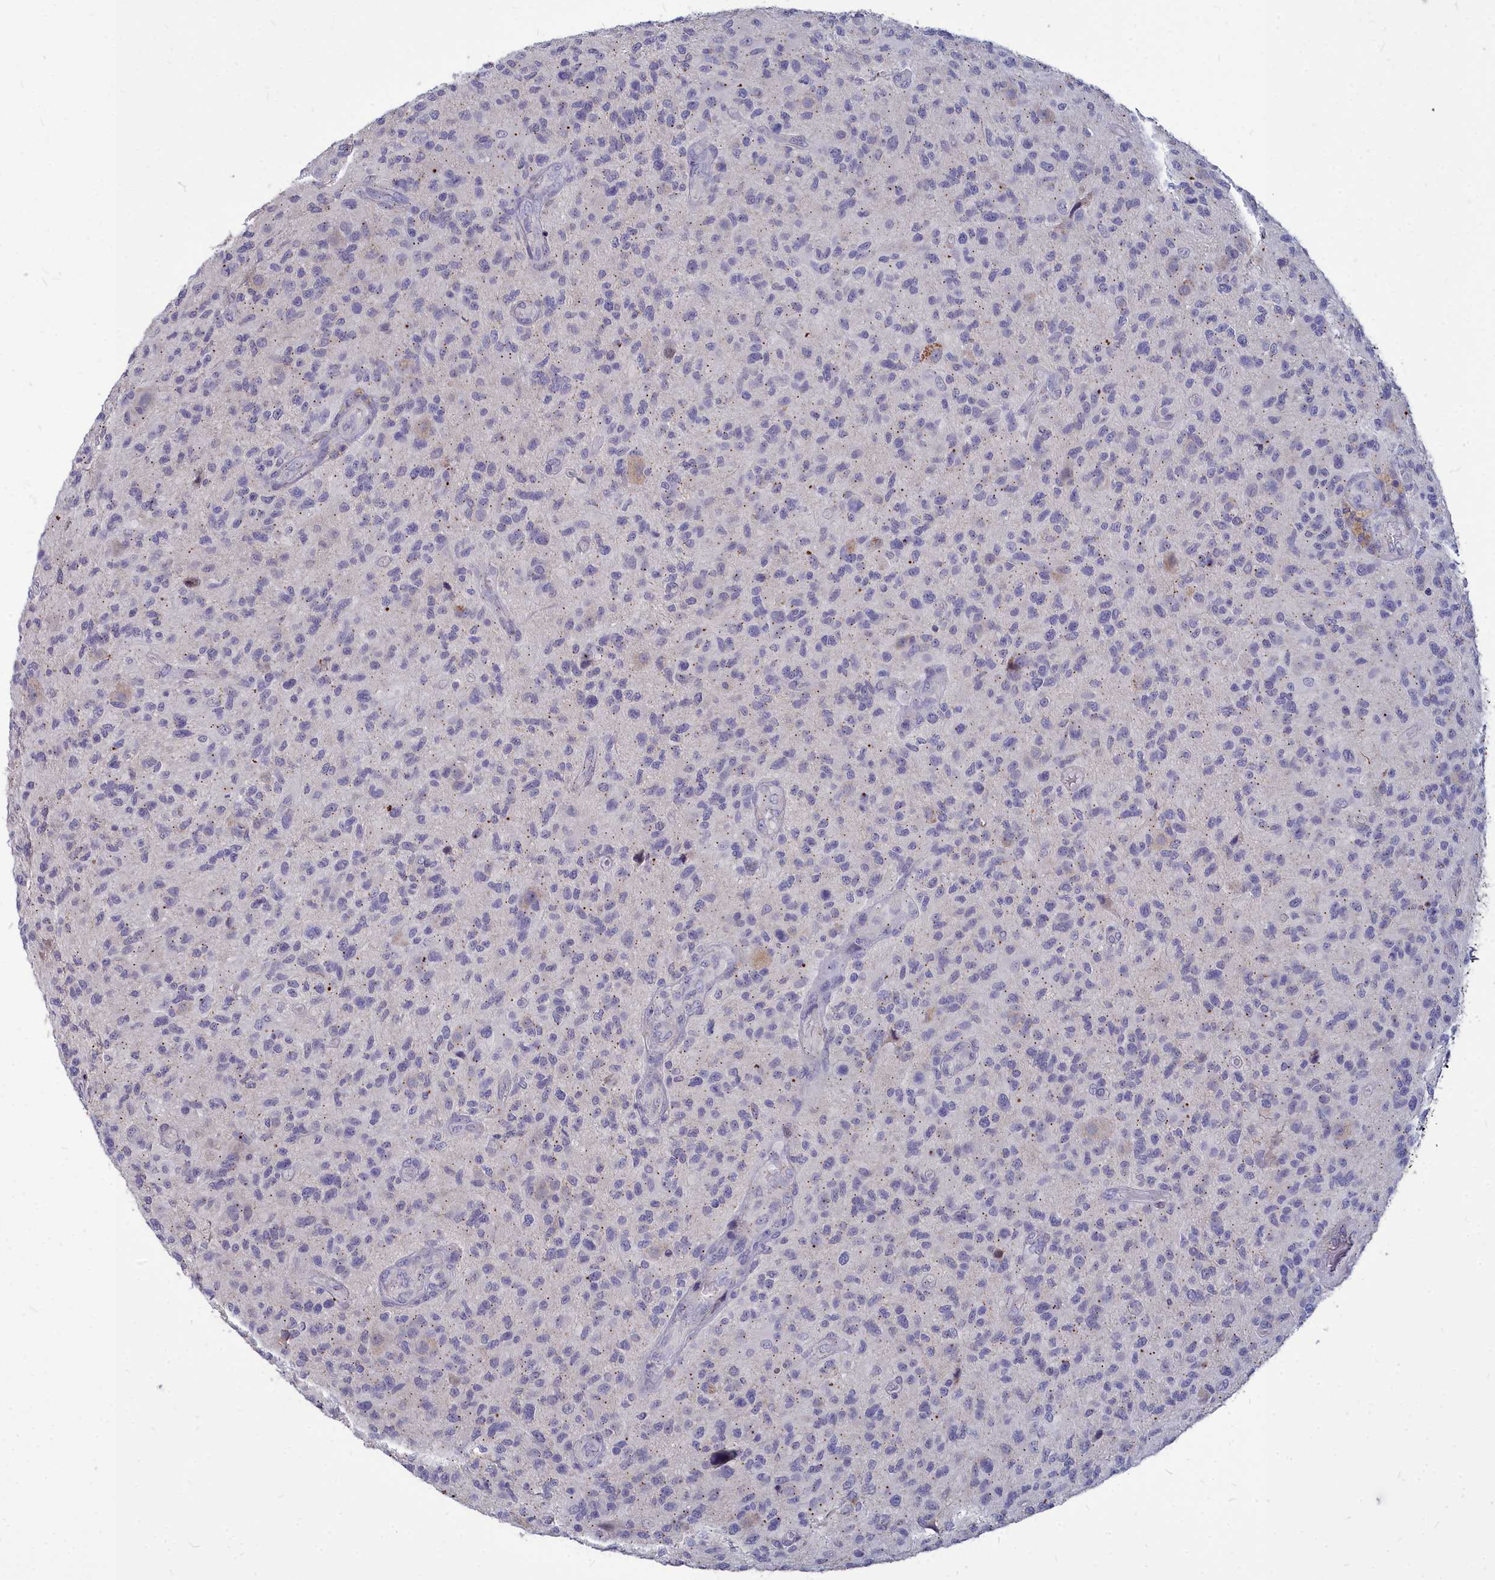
{"staining": {"intensity": "negative", "quantity": "none", "location": "none"}, "tissue": "glioma", "cell_type": "Tumor cells", "image_type": "cancer", "snomed": [{"axis": "morphology", "description": "Glioma, malignant, High grade"}, {"axis": "topography", "description": "Brain"}], "caption": "This micrograph is of malignant glioma (high-grade) stained with IHC to label a protein in brown with the nuclei are counter-stained blue. There is no expression in tumor cells. Brightfield microscopy of IHC stained with DAB (brown) and hematoxylin (blue), captured at high magnification.", "gene": "NOXA1", "patient": {"sex": "male", "age": 47}}